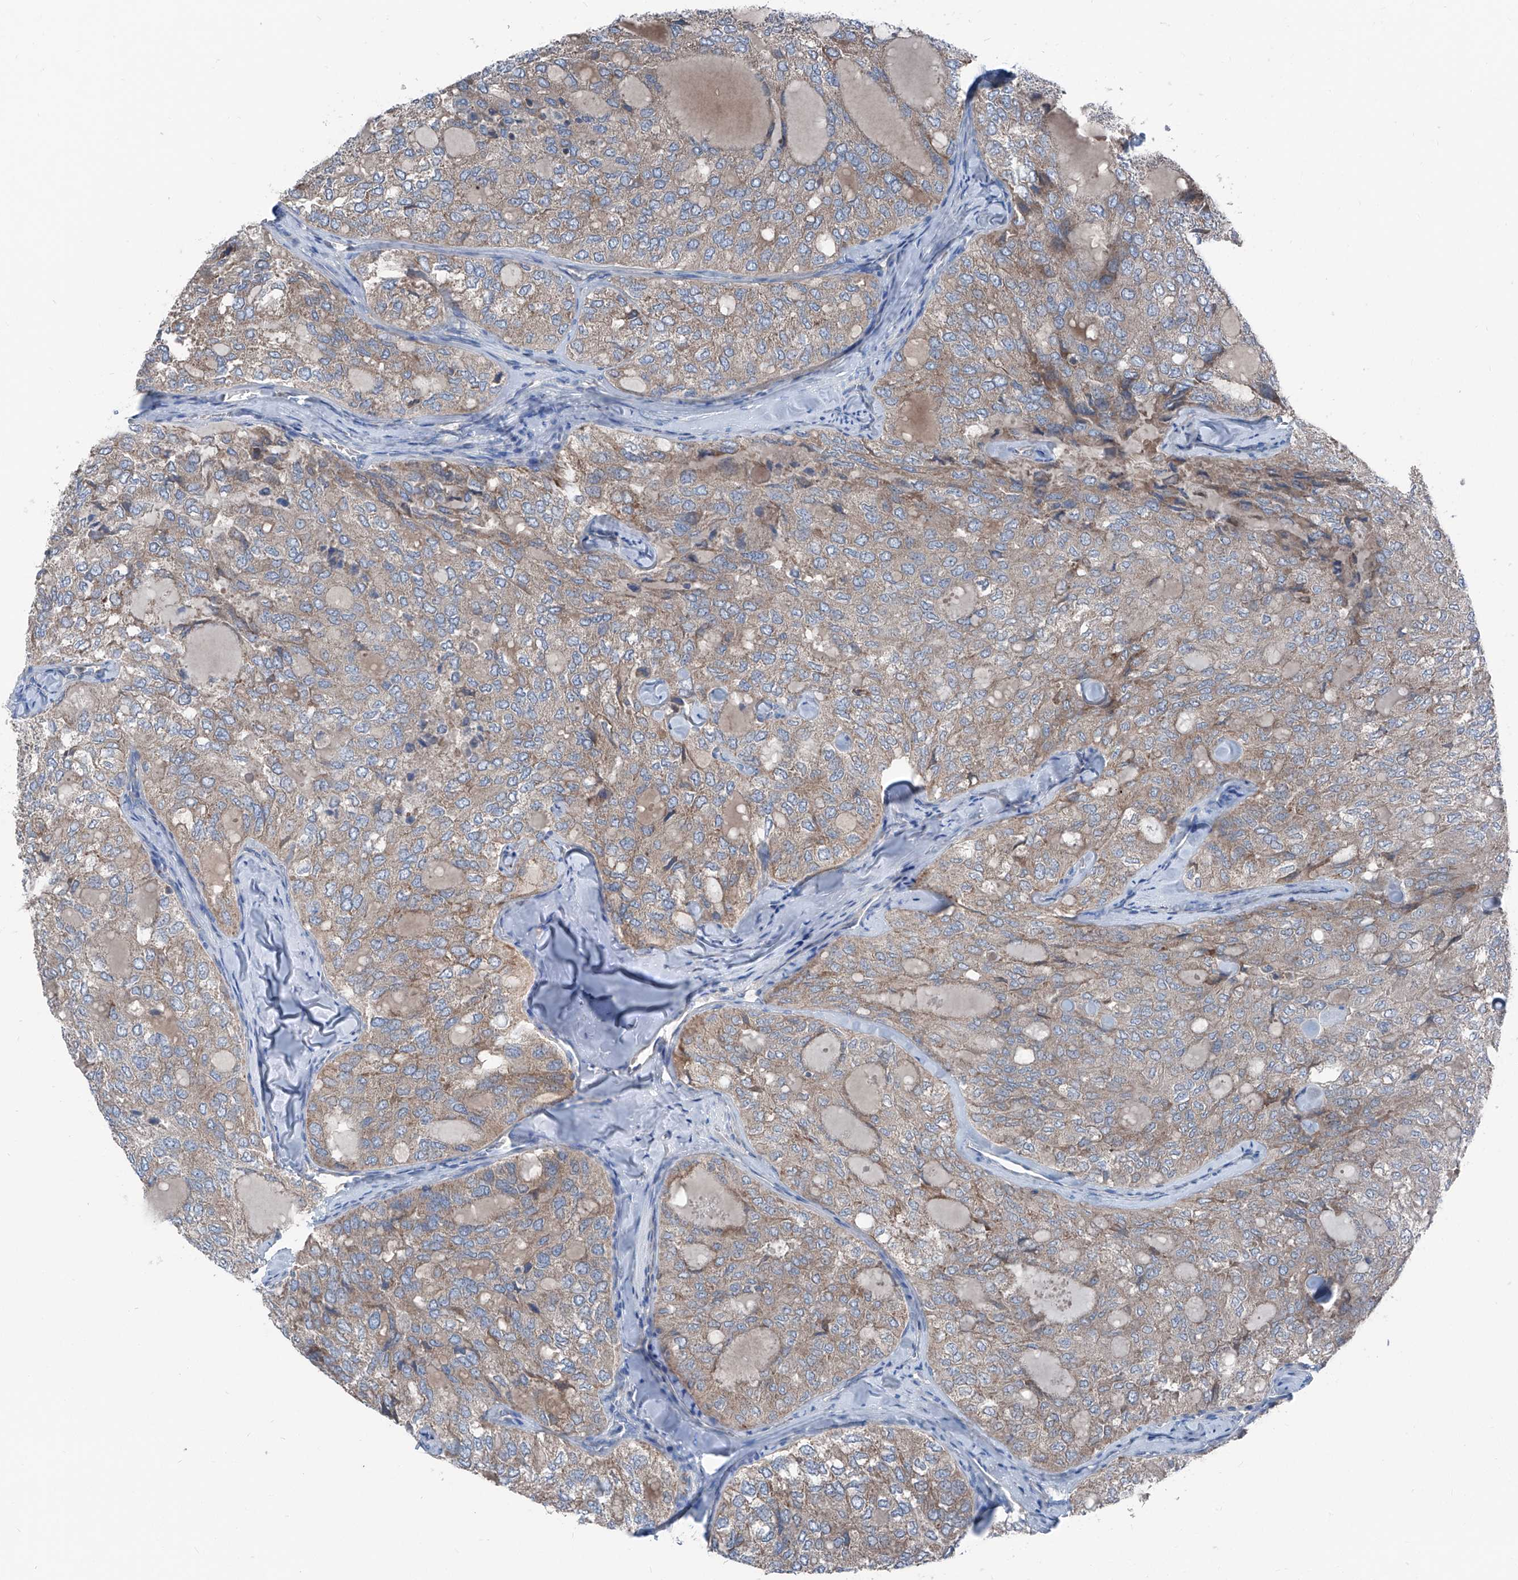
{"staining": {"intensity": "weak", "quantity": ">75%", "location": "cytoplasmic/membranous"}, "tissue": "thyroid cancer", "cell_type": "Tumor cells", "image_type": "cancer", "snomed": [{"axis": "morphology", "description": "Follicular adenoma carcinoma, NOS"}, {"axis": "topography", "description": "Thyroid gland"}], "caption": "Weak cytoplasmic/membranous positivity is identified in about >75% of tumor cells in thyroid cancer (follicular adenoma carcinoma). (brown staining indicates protein expression, while blue staining denotes nuclei).", "gene": "GPAT3", "patient": {"sex": "male", "age": 75}}